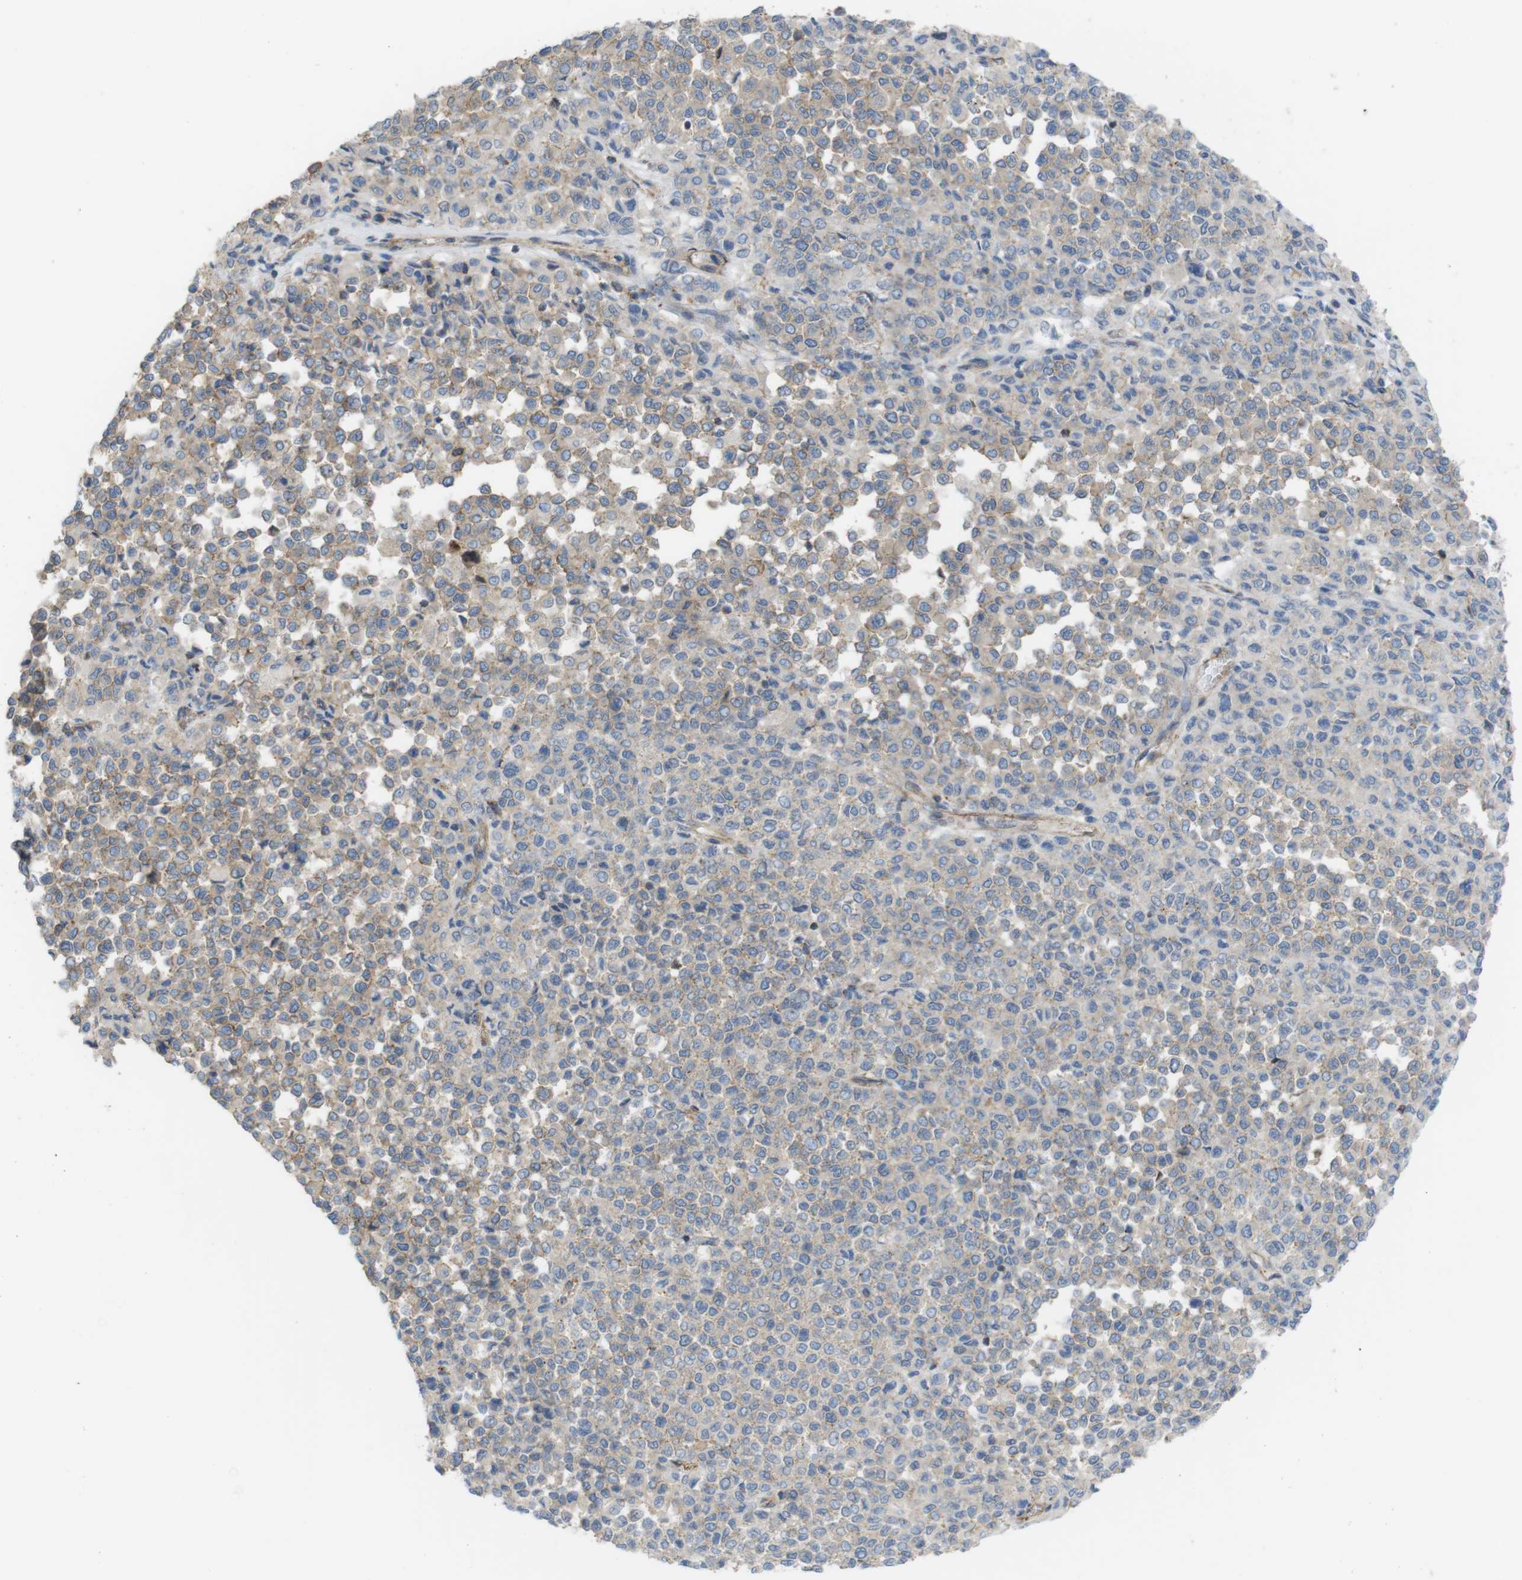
{"staining": {"intensity": "weak", "quantity": ">75%", "location": "cytoplasmic/membranous"}, "tissue": "melanoma", "cell_type": "Tumor cells", "image_type": "cancer", "snomed": [{"axis": "morphology", "description": "Malignant melanoma, Metastatic site"}, {"axis": "topography", "description": "Pancreas"}], "caption": "Protein analysis of malignant melanoma (metastatic site) tissue reveals weak cytoplasmic/membranous positivity in about >75% of tumor cells.", "gene": "PREX2", "patient": {"sex": "female", "age": 30}}